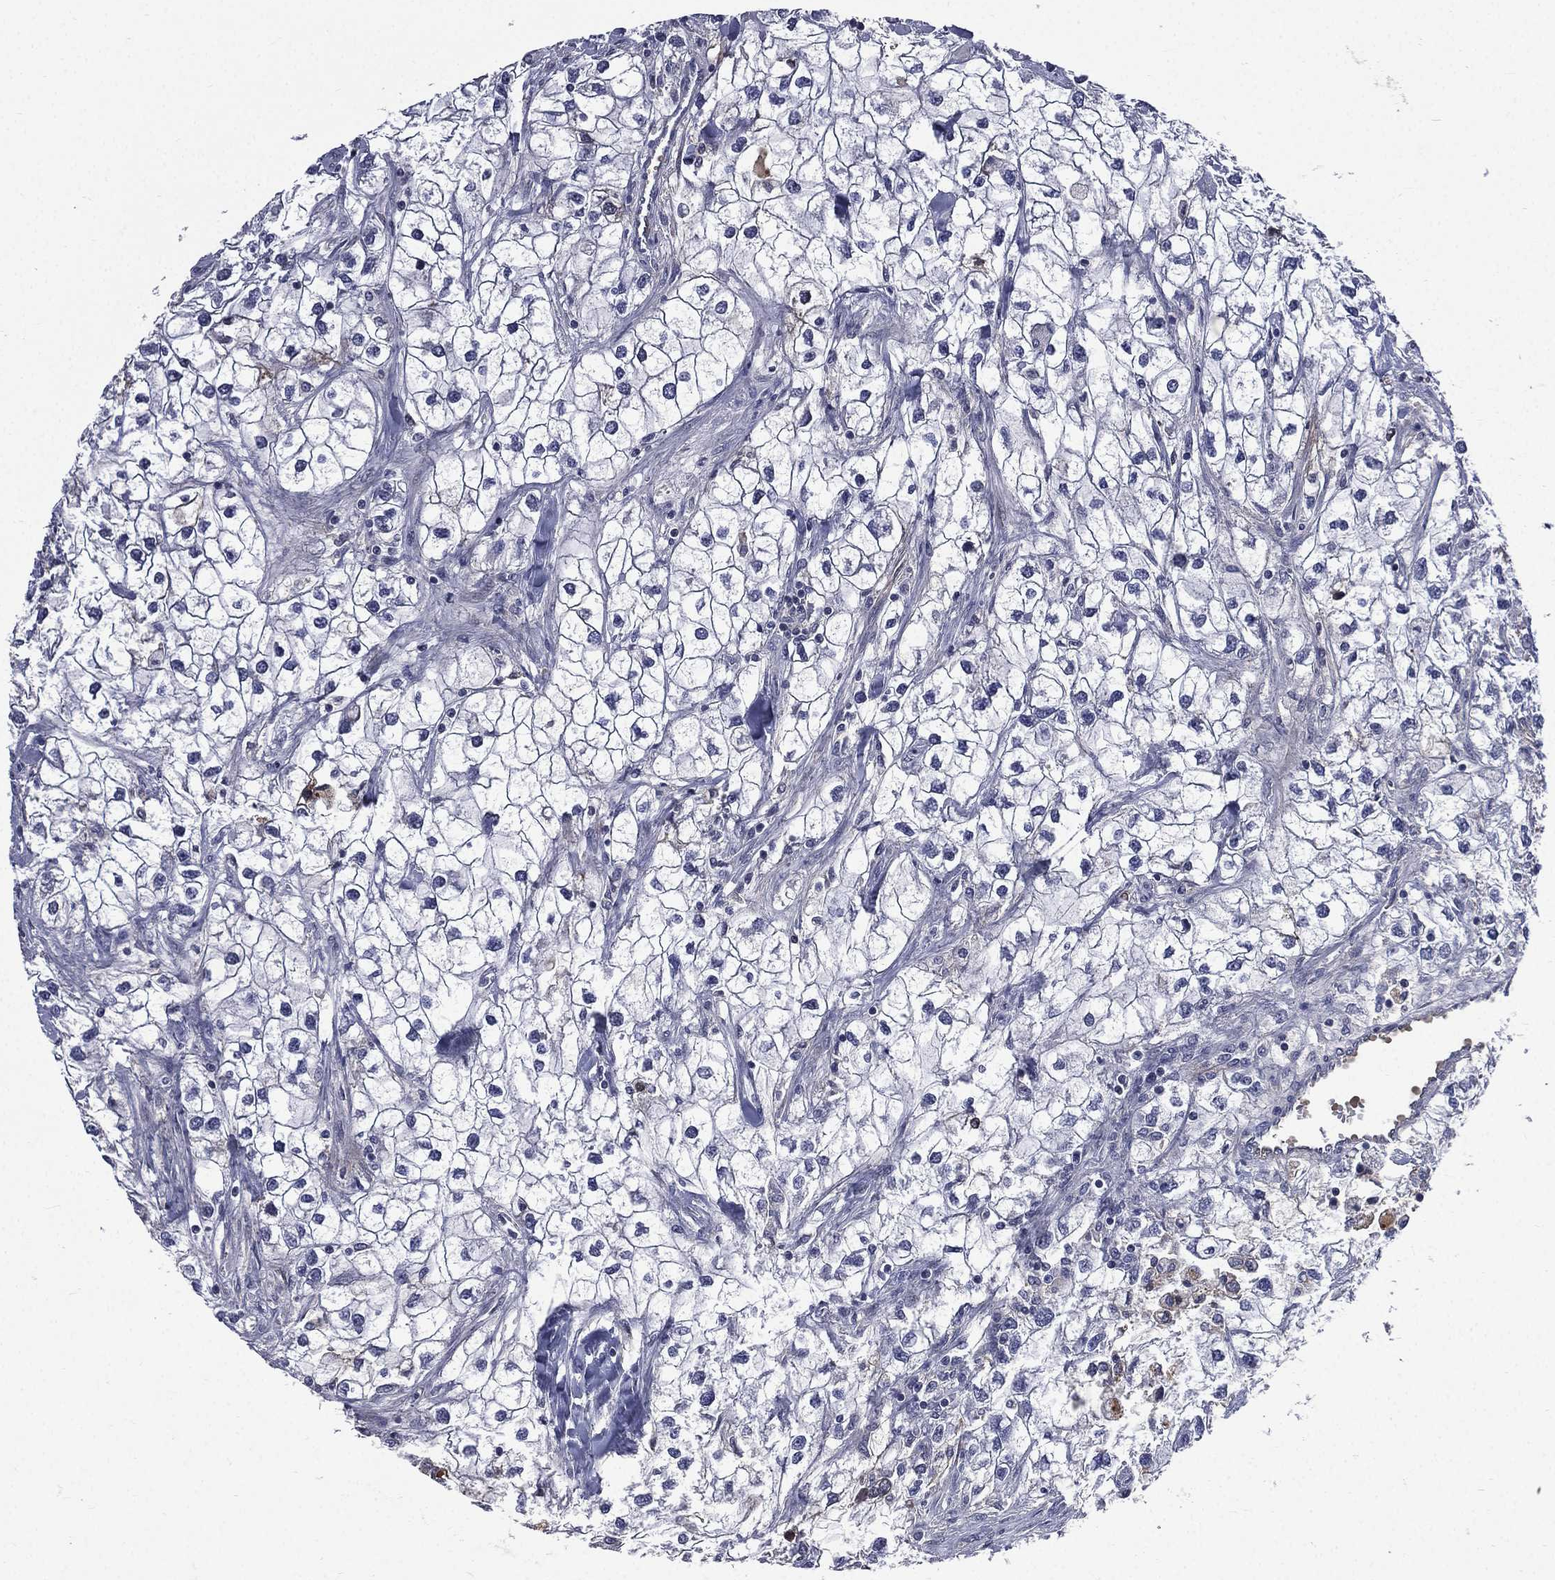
{"staining": {"intensity": "negative", "quantity": "none", "location": "none"}, "tissue": "renal cancer", "cell_type": "Tumor cells", "image_type": "cancer", "snomed": [{"axis": "morphology", "description": "Adenocarcinoma, NOS"}, {"axis": "topography", "description": "Kidney"}], "caption": "Tumor cells are negative for protein expression in human renal cancer.", "gene": "FGG", "patient": {"sex": "male", "age": 59}}